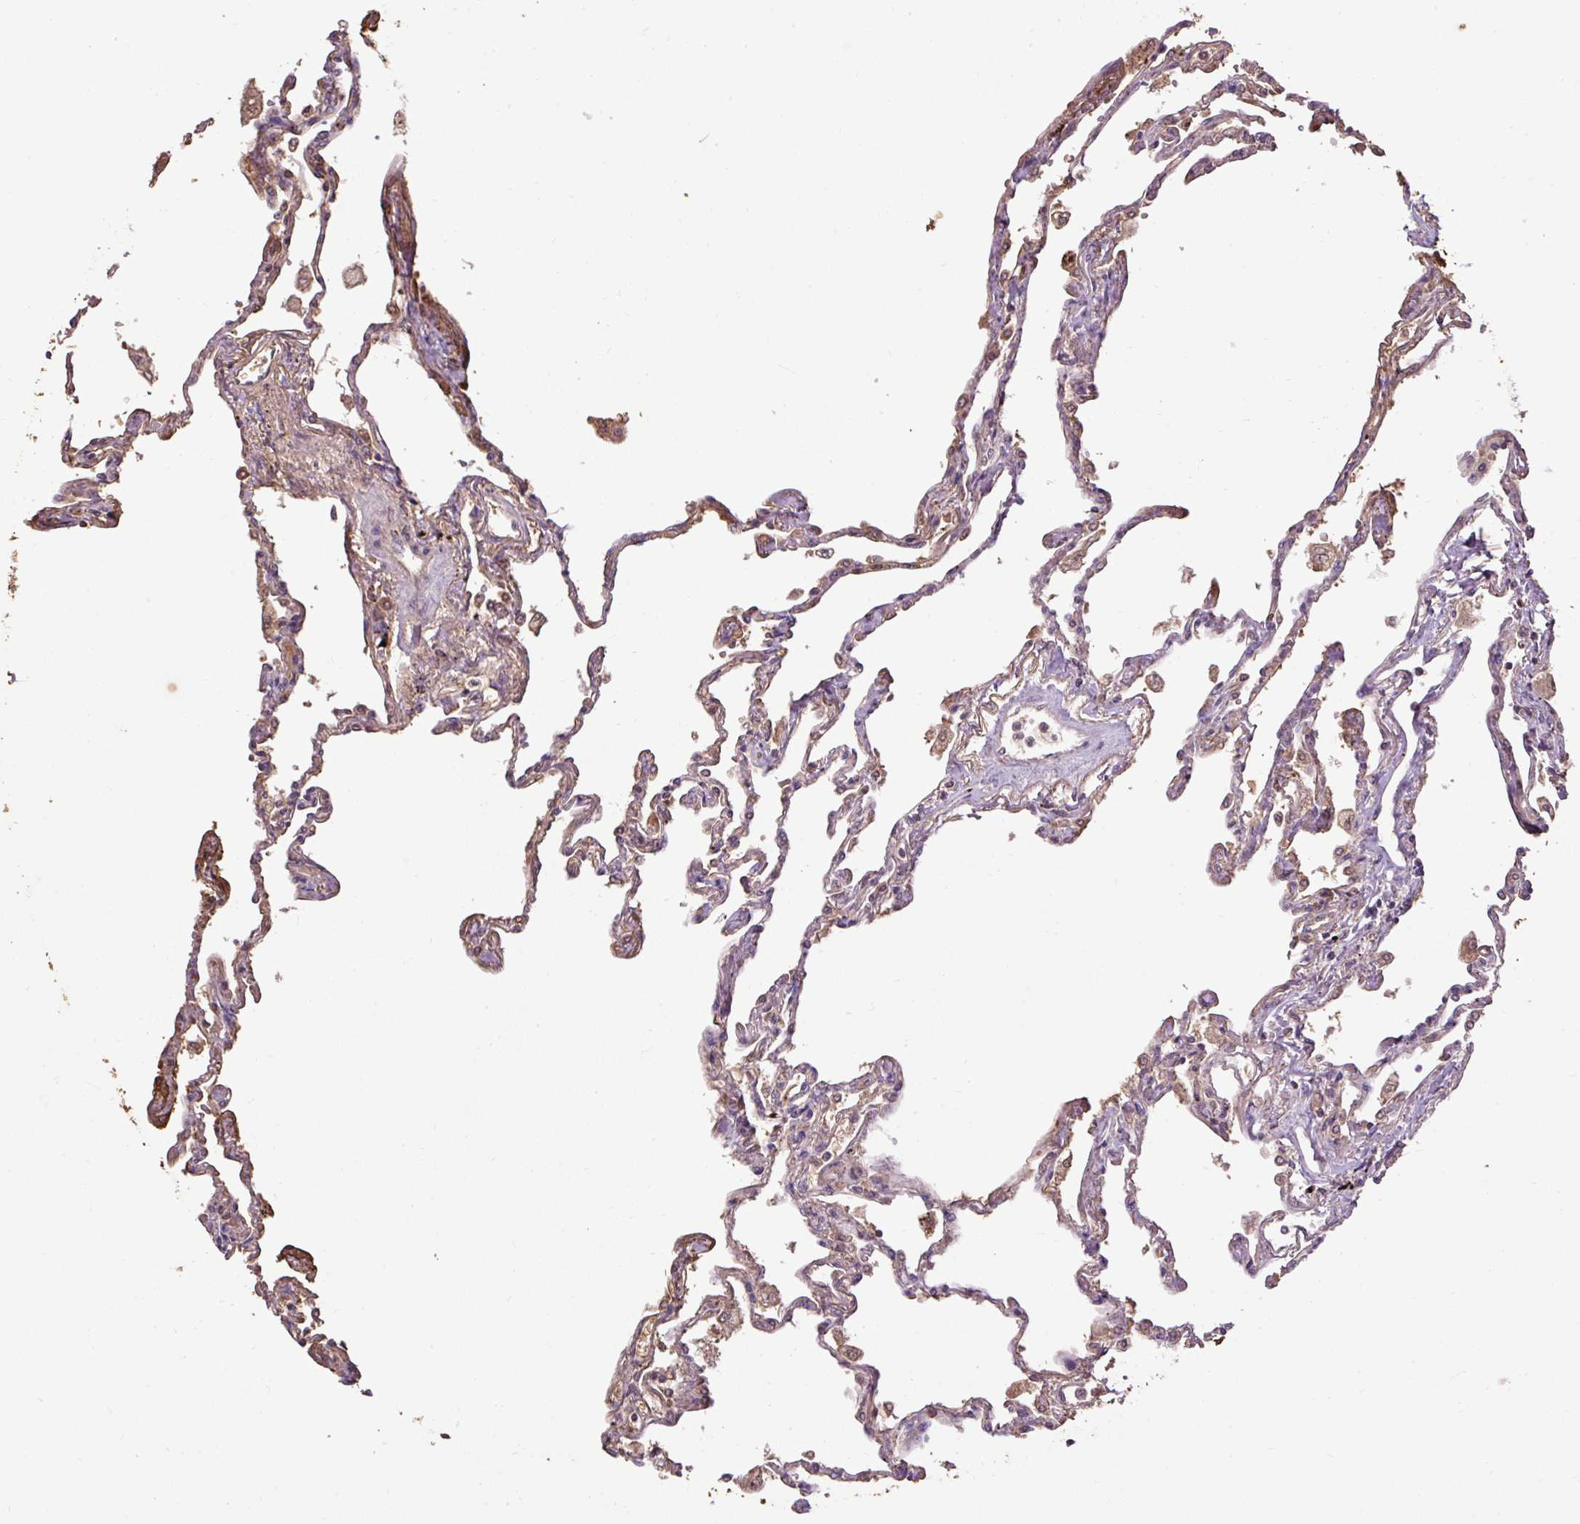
{"staining": {"intensity": "weak", "quantity": "25%-75%", "location": "cytoplasmic/membranous"}, "tissue": "lung", "cell_type": "Alveolar cells", "image_type": "normal", "snomed": [{"axis": "morphology", "description": "Normal tissue, NOS"}, {"axis": "topography", "description": "Lung"}], "caption": "Immunohistochemistry (DAB) staining of benign lung shows weak cytoplasmic/membranous protein staining in approximately 25%-75% of alveolar cells.", "gene": "LRTM2", "patient": {"sex": "female", "age": 67}}